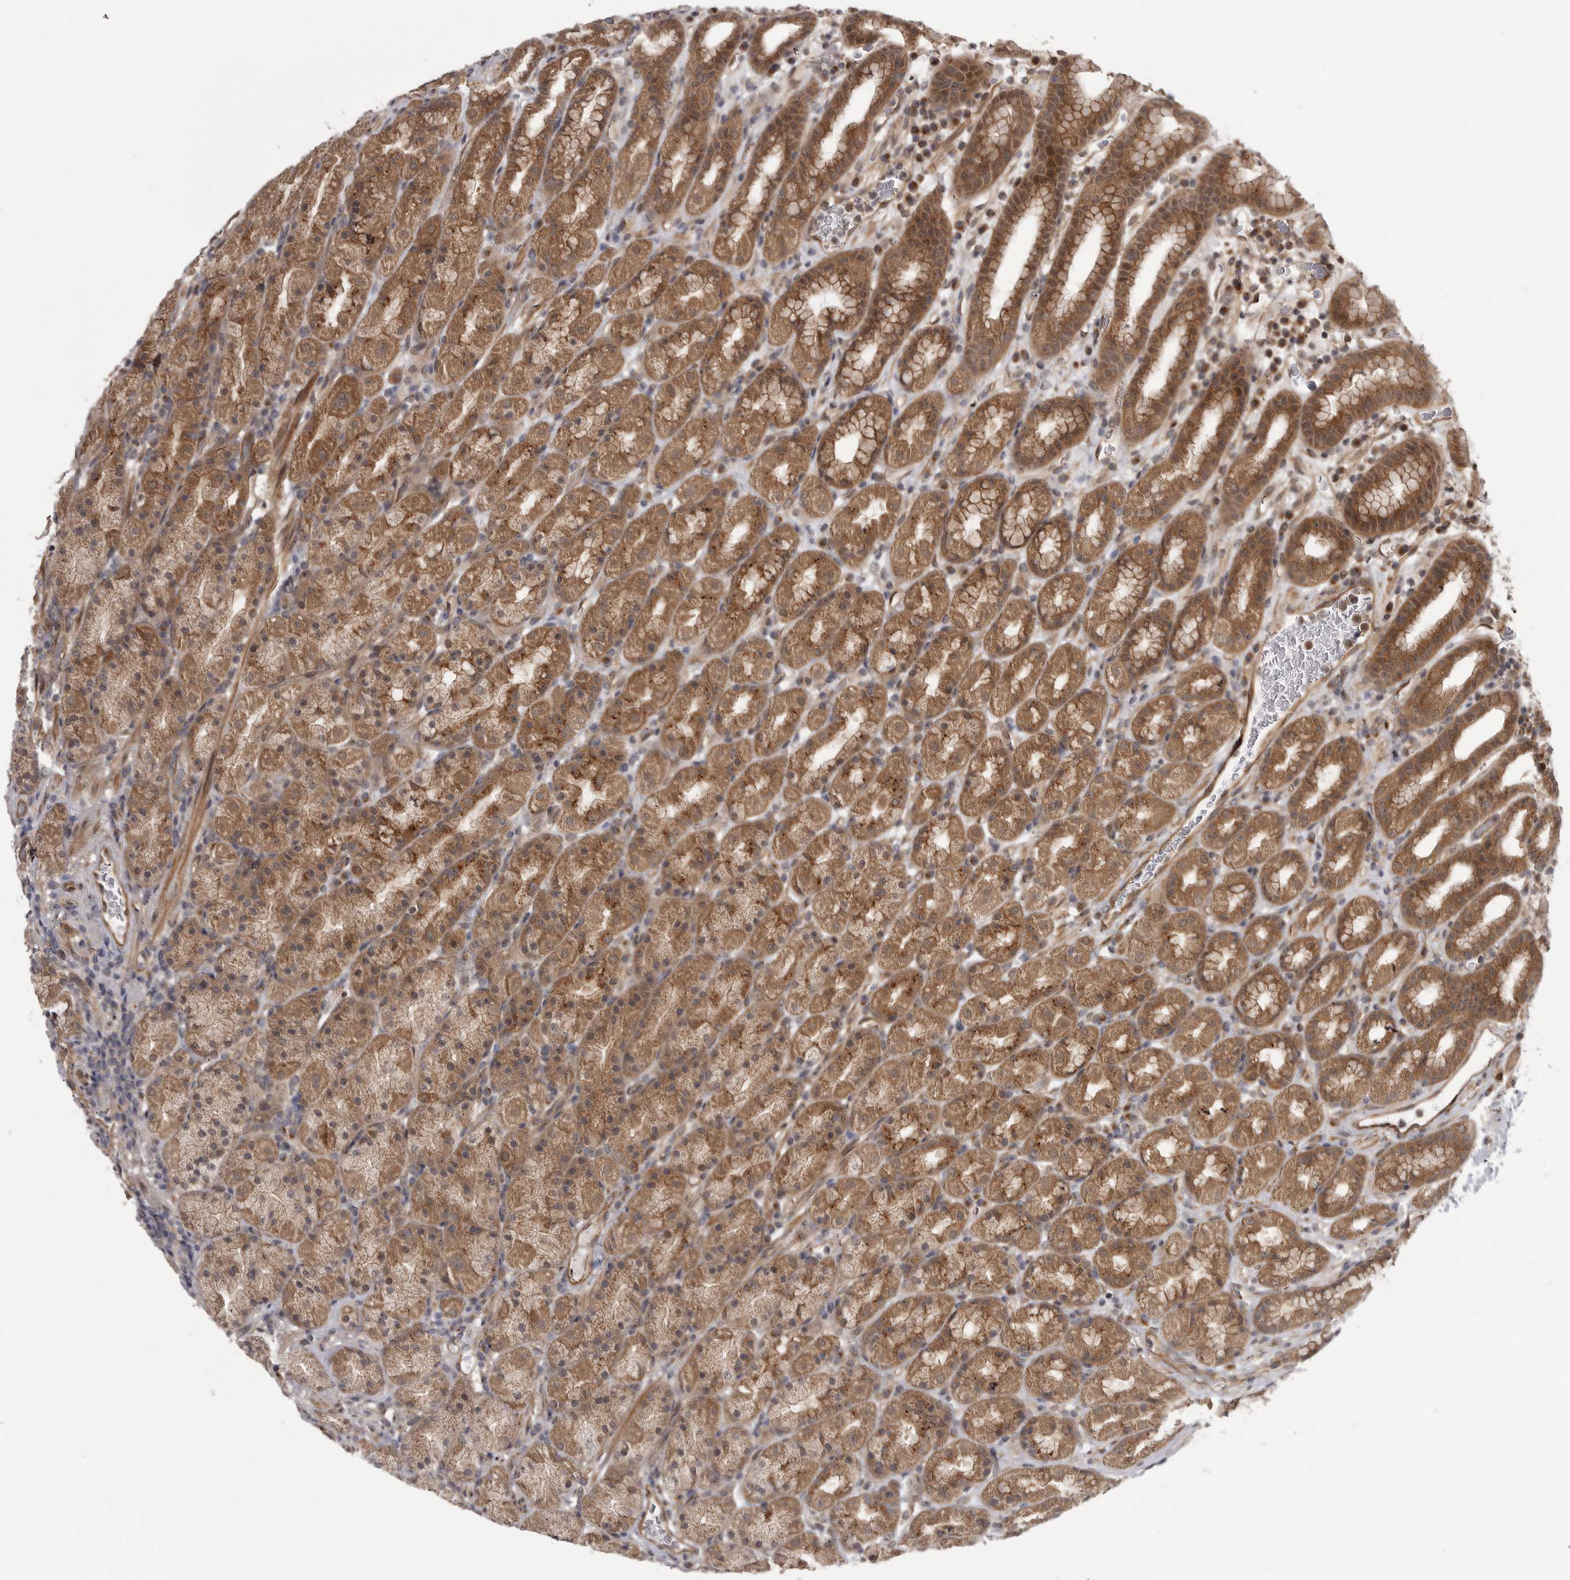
{"staining": {"intensity": "moderate", "quantity": ">75%", "location": "cytoplasmic/membranous"}, "tissue": "stomach", "cell_type": "Glandular cells", "image_type": "normal", "snomed": [{"axis": "morphology", "description": "Normal tissue, NOS"}, {"axis": "topography", "description": "Stomach, upper"}], "caption": "The immunohistochemical stain labels moderate cytoplasmic/membranous staining in glandular cells of benign stomach. (IHC, brightfield microscopy, high magnification).", "gene": "PDCL", "patient": {"sex": "male", "age": 68}}